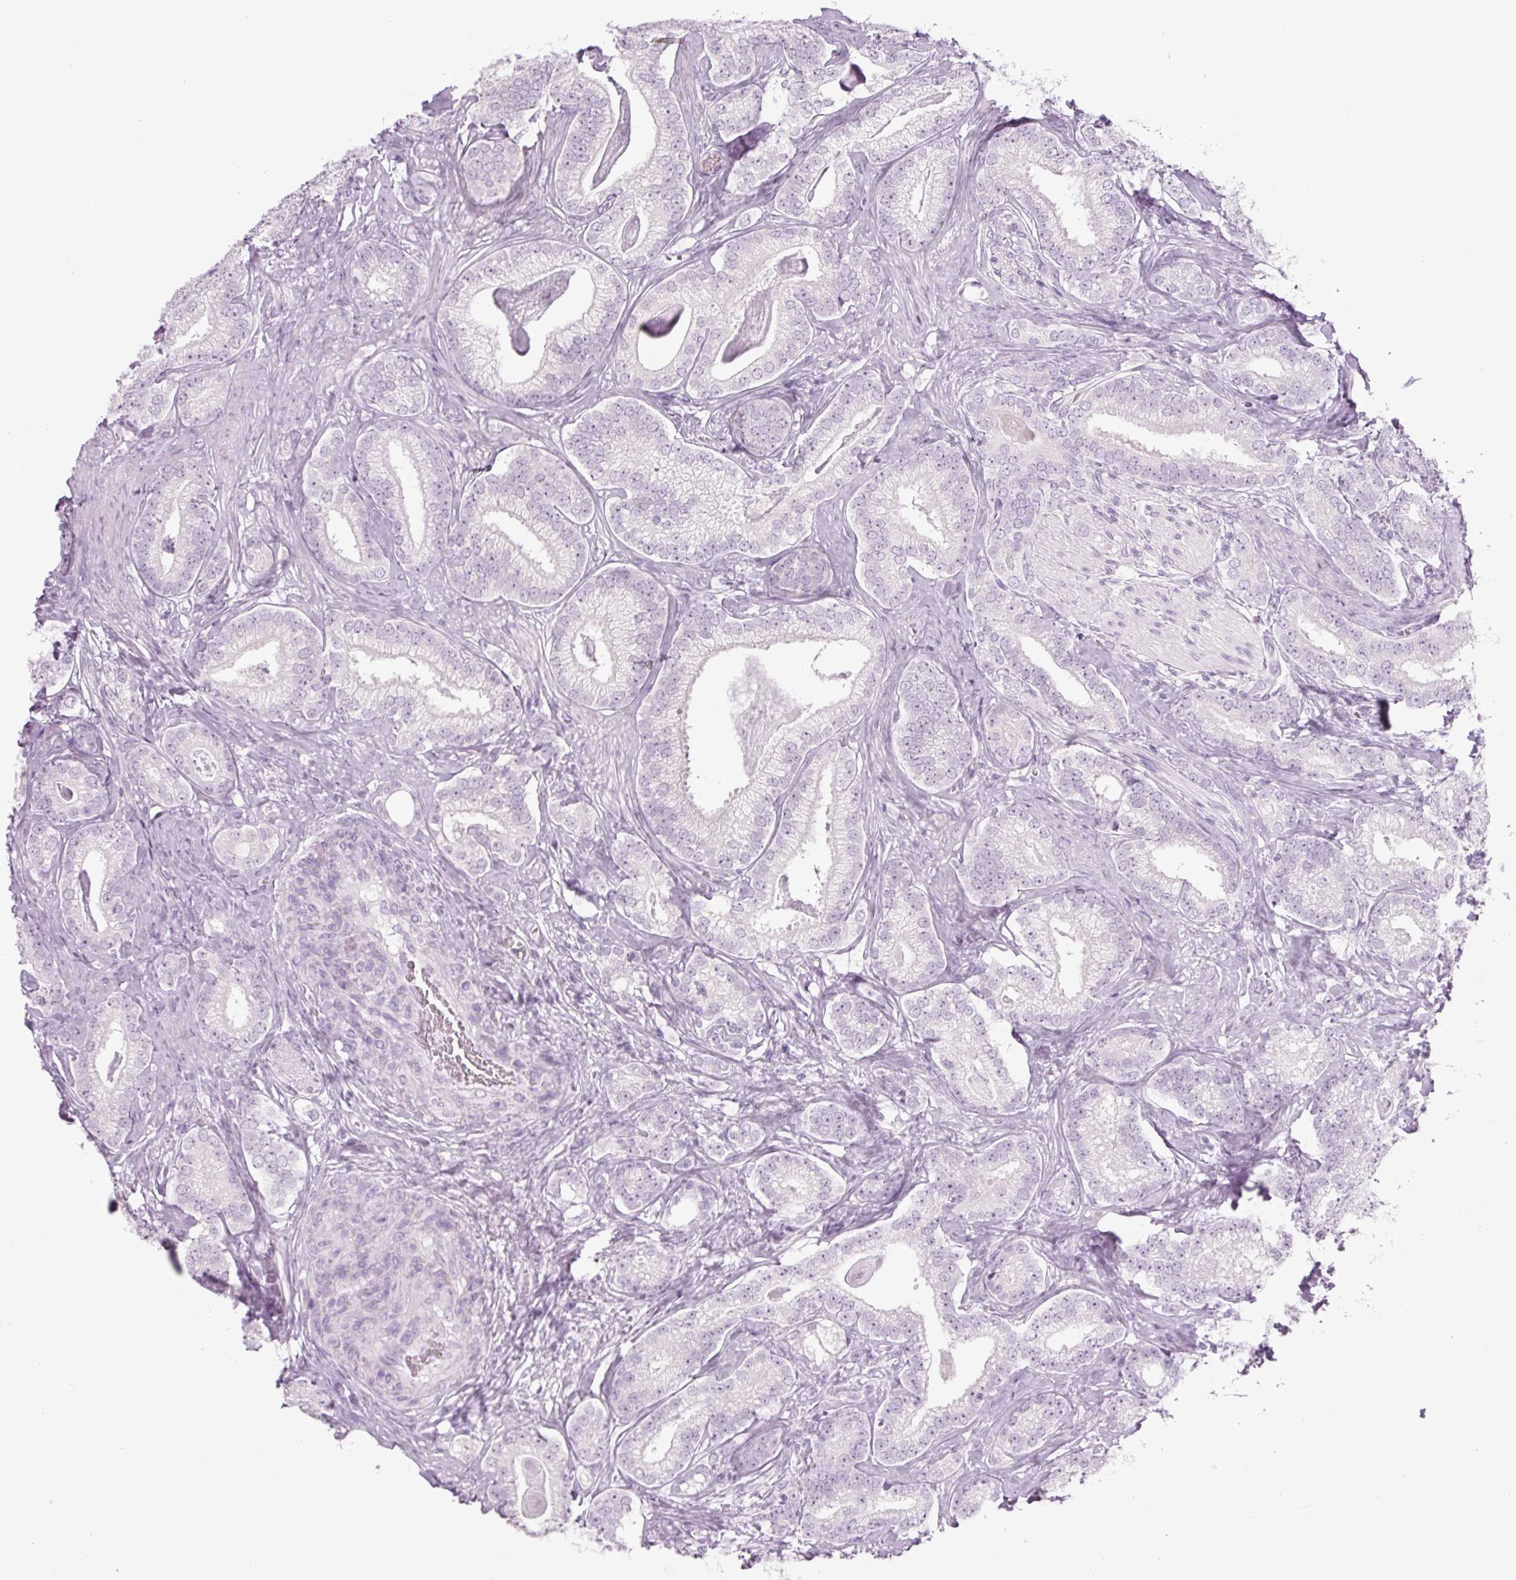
{"staining": {"intensity": "negative", "quantity": "none", "location": "none"}, "tissue": "prostate cancer", "cell_type": "Tumor cells", "image_type": "cancer", "snomed": [{"axis": "morphology", "description": "Adenocarcinoma, Low grade"}, {"axis": "topography", "description": "Prostate"}], "caption": "Tumor cells are negative for brown protein staining in low-grade adenocarcinoma (prostate). (DAB IHC visualized using brightfield microscopy, high magnification).", "gene": "COL9A2", "patient": {"sex": "male", "age": 63}}